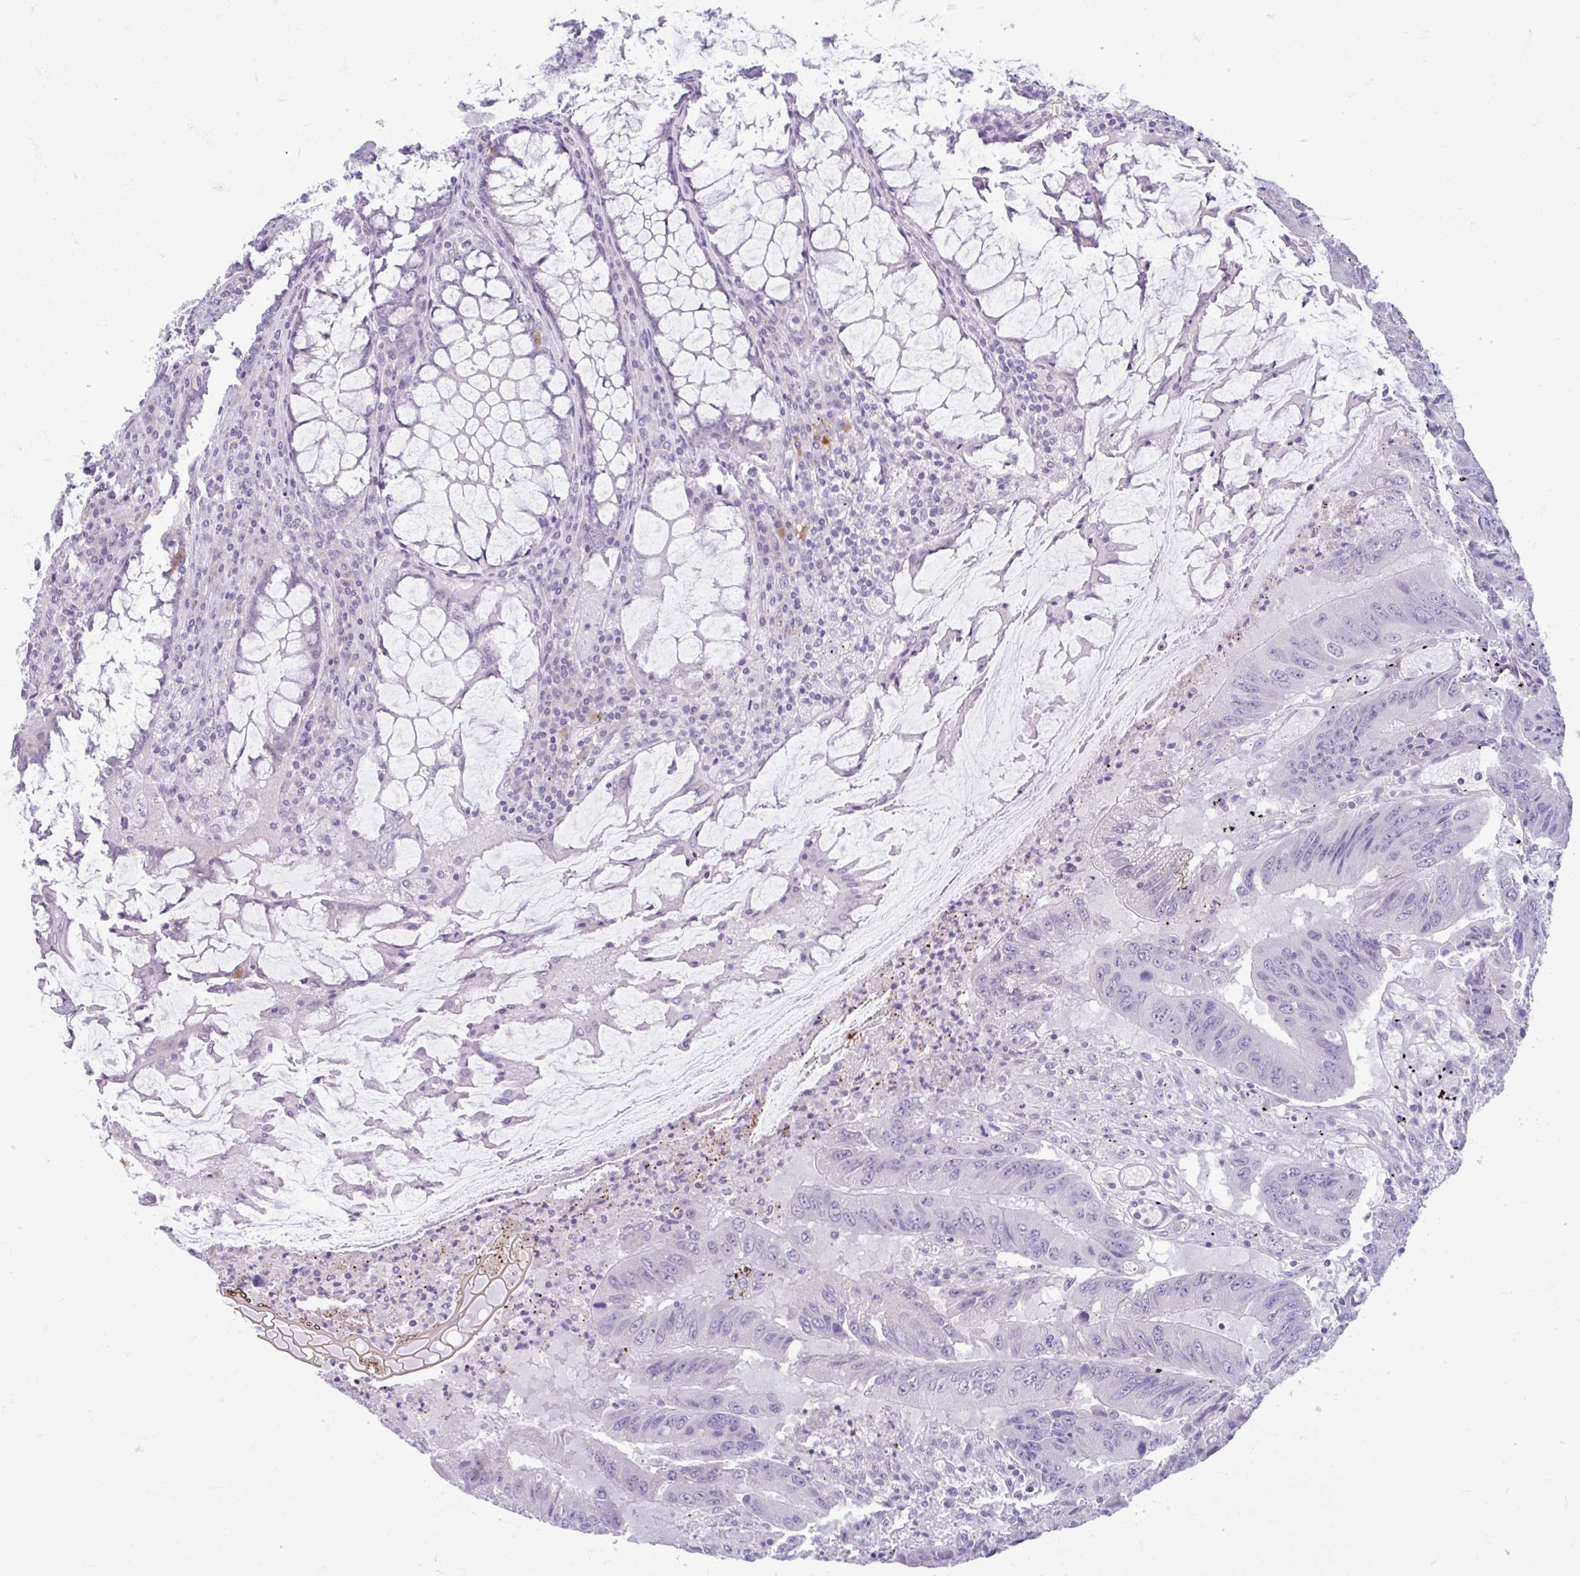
{"staining": {"intensity": "negative", "quantity": "none", "location": "none"}, "tissue": "colorectal cancer", "cell_type": "Tumor cells", "image_type": "cancer", "snomed": [{"axis": "morphology", "description": "Adenocarcinoma, NOS"}, {"axis": "topography", "description": "Colon"}], "caption": "Protein analysis of colorectal cancer demonstrates no significant expression in tumor cells.", "gene": "FAM153A", "patient": {"sex": "male", "age": 53}}